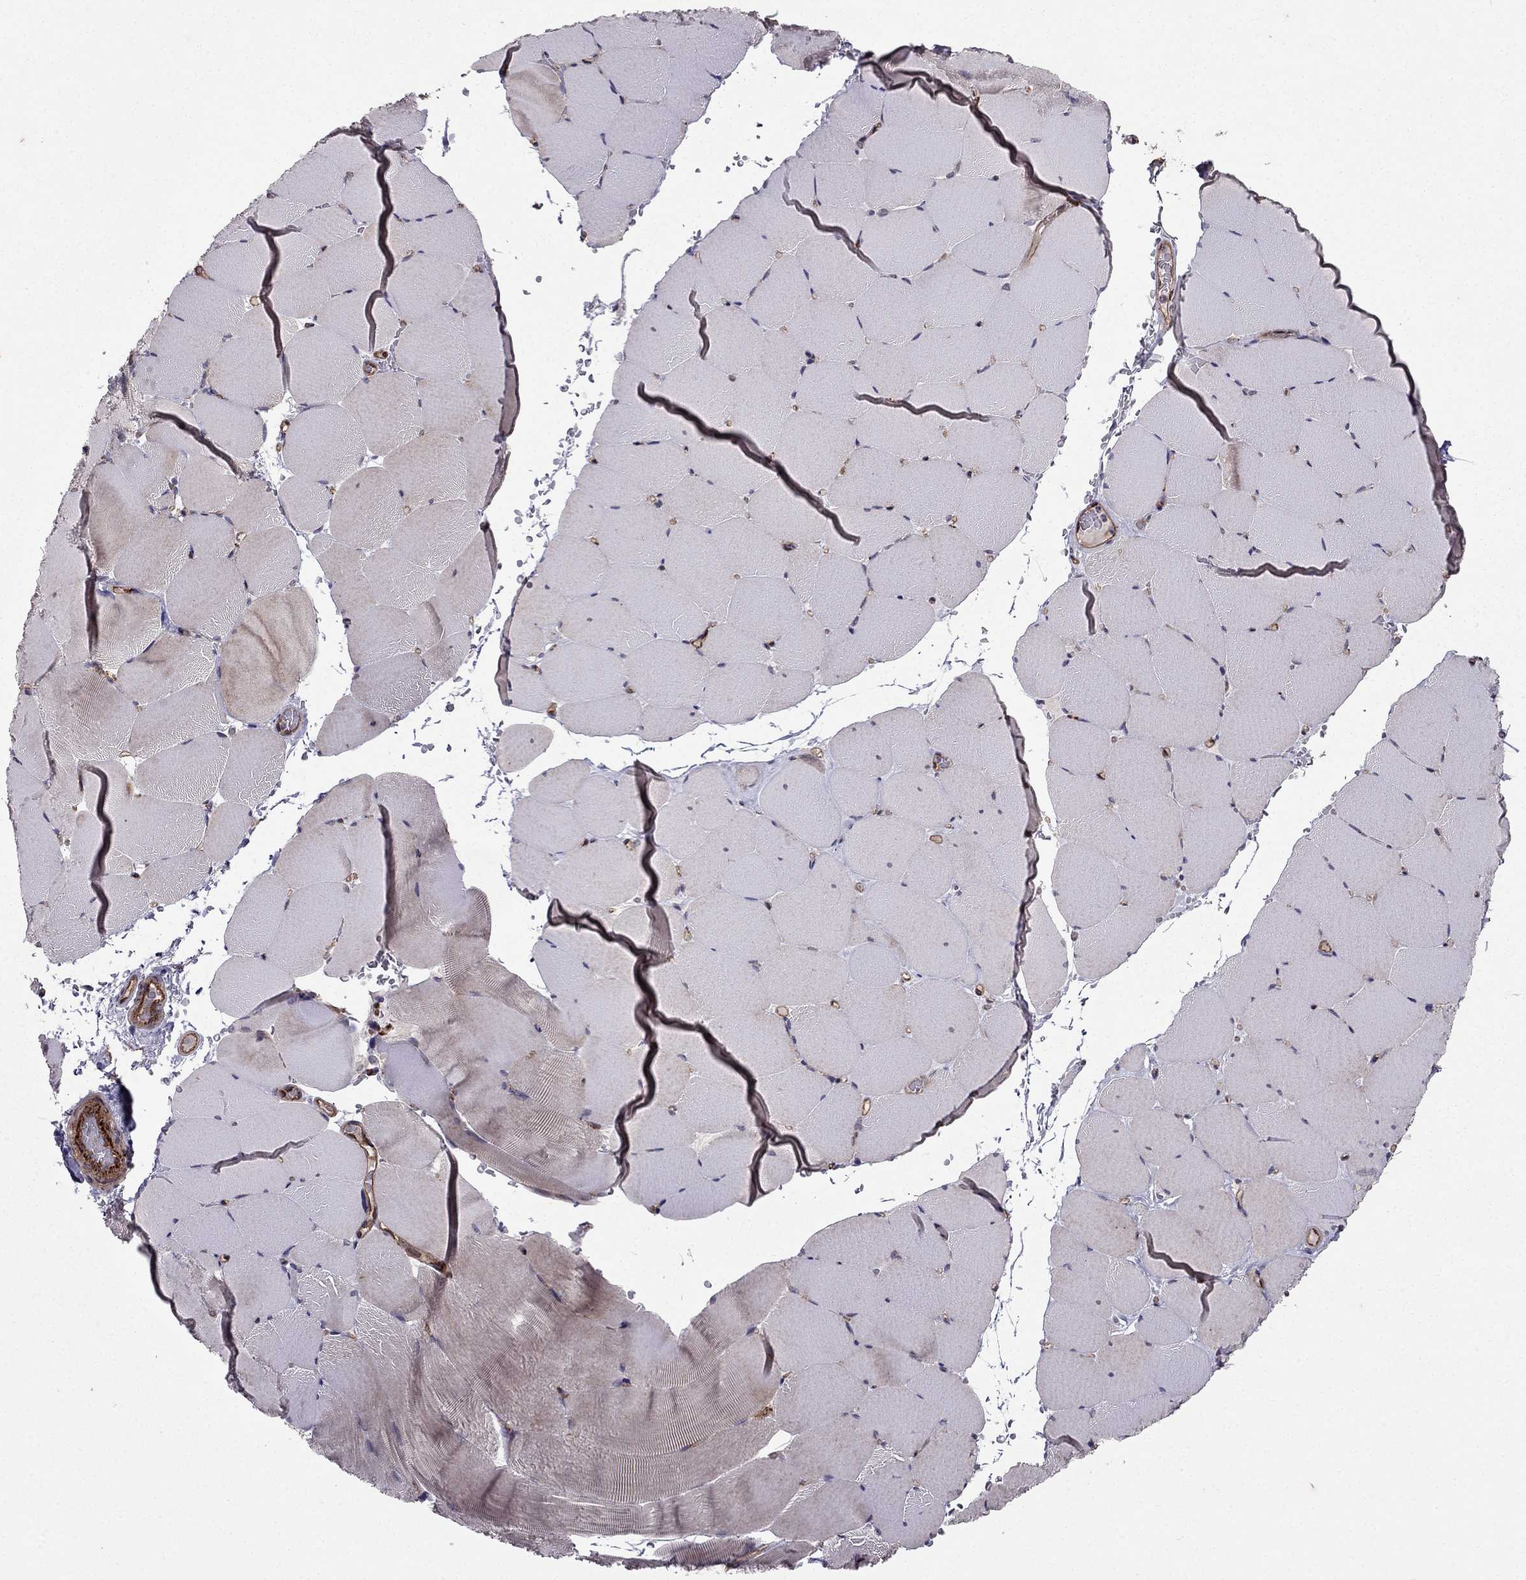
{"staining": {"intensity": "negative", "quantity": "none", "location": "none"}, "tissue": "skeletal muscle", "cell_type": "Myocytes", "image_type": "normal", "snomed": [{"axis": "morphology", "description": "Normal tissue, NOS"}, {"axis": "topography", "description": "Skeletal muscle"}], "caption": "Immunohistochemistry (IHC) of benign skeletal muscle reveals no expression in myocytes.", "gene": "RASIP1", "patient": {"sex": "female", "age": 37}}